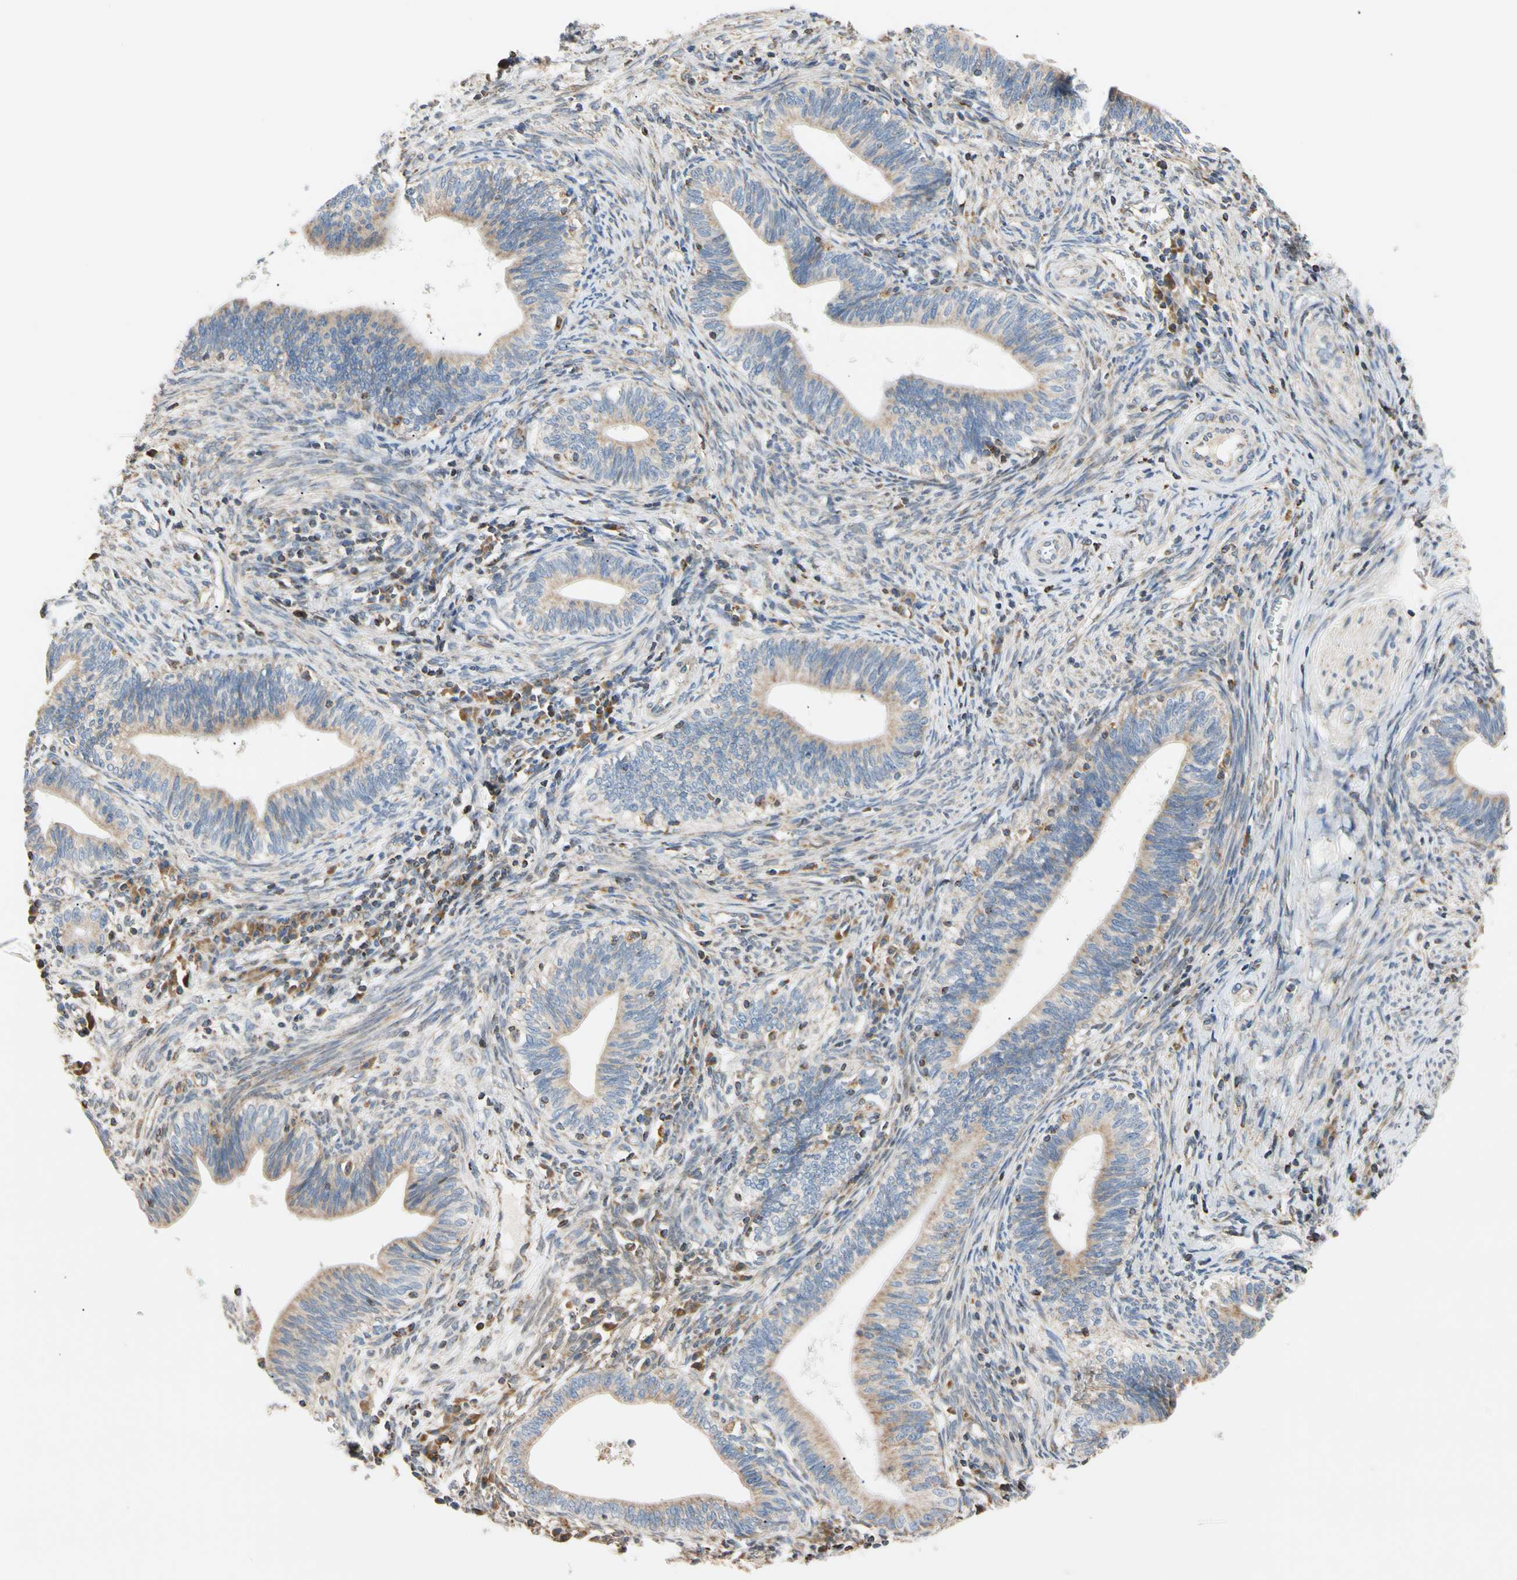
{"staining": {"intensity": "moderate", "quantity": ">75%", "location": "cytoplasmic/membranous"}, "tissue": "cervical cancer", "cell_type": "Tumor cells", "image_type": "cancer", "snomed": [{"axis": "morphology", "description": "Adenocarcinoma, NOS"}, {"axis": "topography", "description": "Cervix"}], "caption": "This photomicrograph shows adenocarcinoma (cervical) stained with IHC to label a protein in brown. The cytoplasmic/membranous of tumor cells show moderate positivity for the protein. Nuclei are counter-stained blue.", "gene": "PLGRKT", "patient": {"sex": "female", "age": 44}}